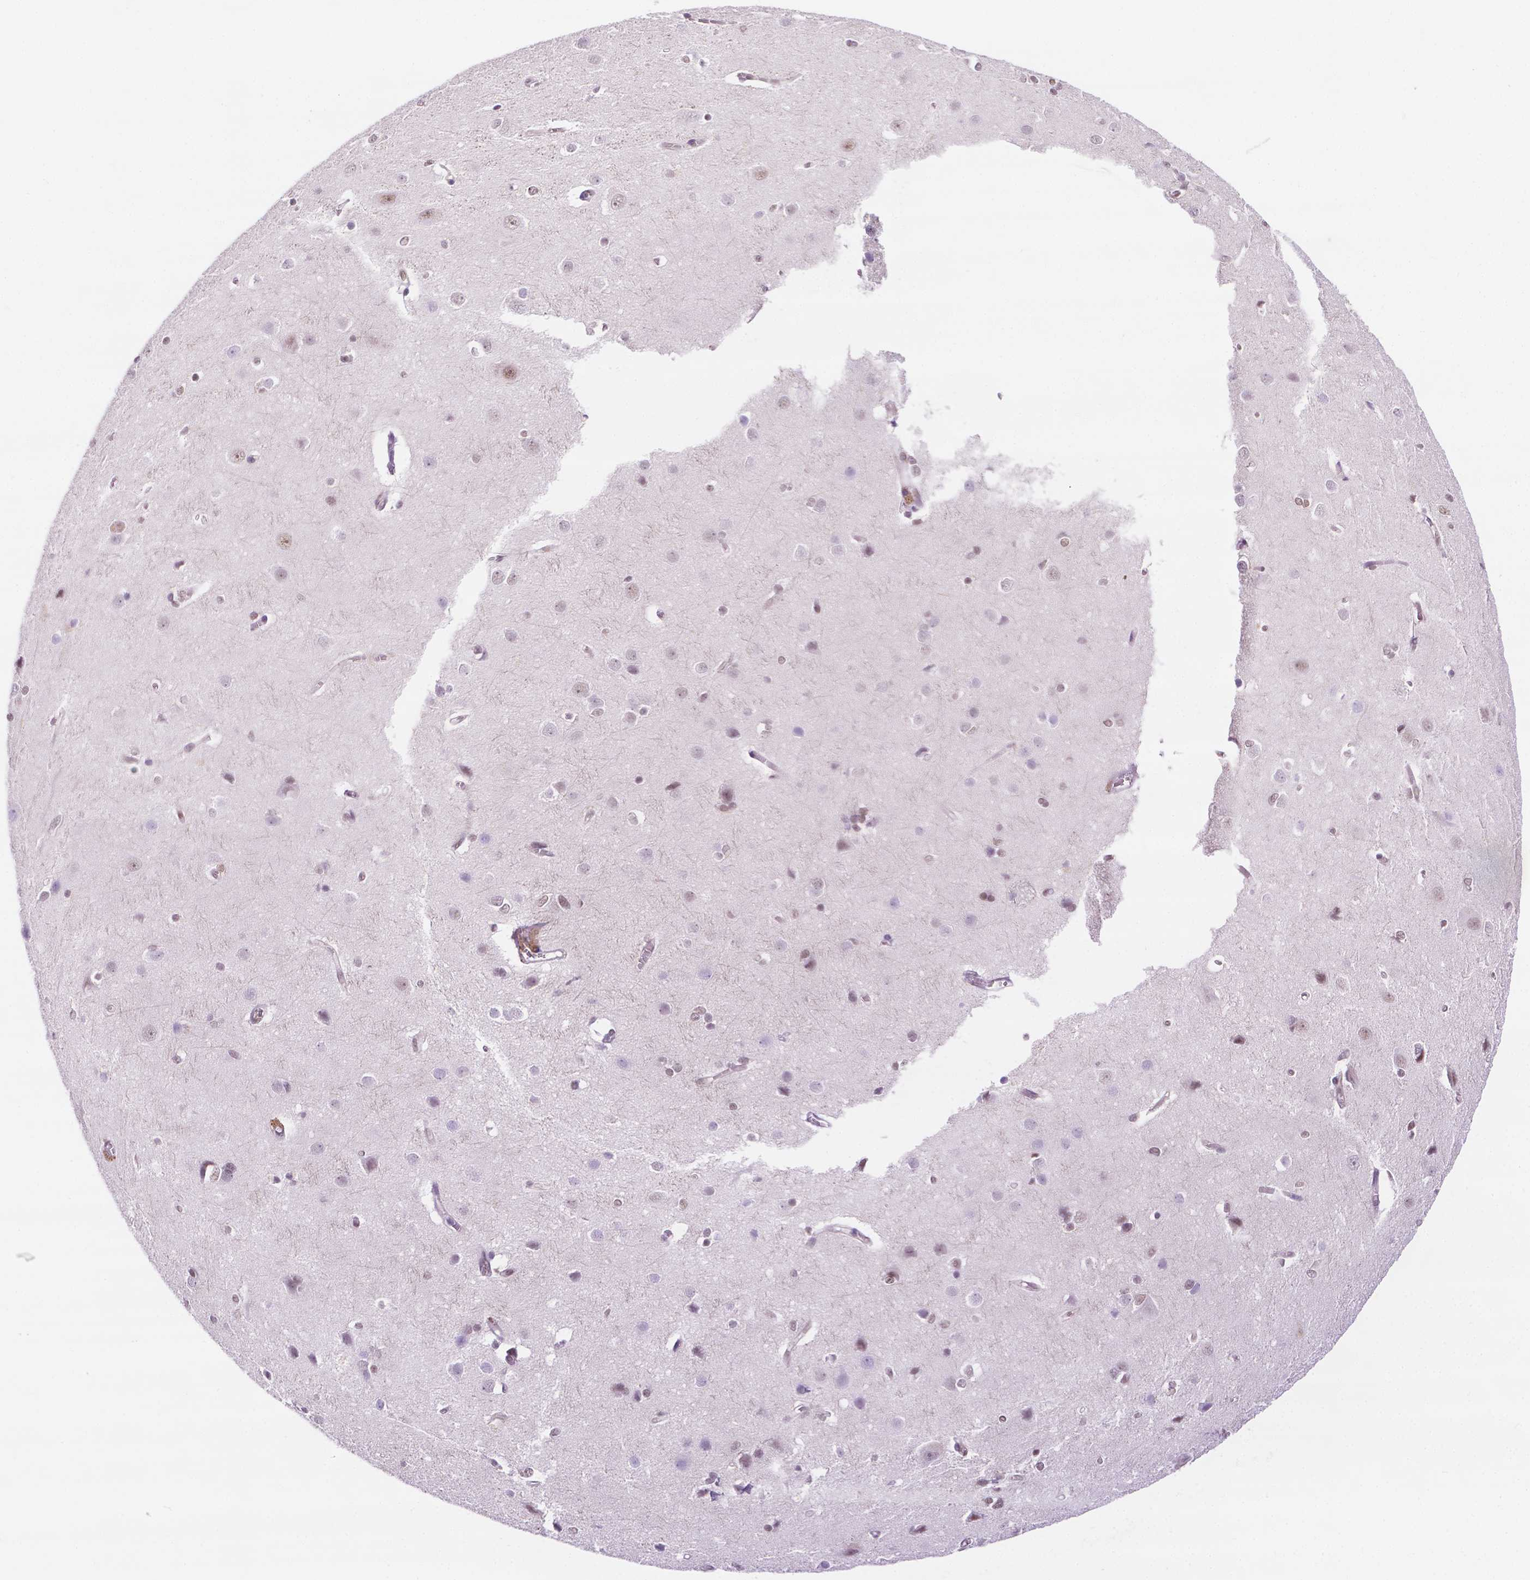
{"staining": {"intensity": "negative", "quantity": "none", "location": "none"}, "tissue": "cerebral cortex", "cell_type": "Endothelial cells", "image_type": "normal", "snomed": [{"axis": "morphology", "description": "Normal tissue, NOS"}, {"axis": "topography", "description": "Cerebral cortex"}], "caption": "Image shows no protein positivity in endothelial cells of normal cerebral cortex. (DAB IHC with hematoxylin counter stain).", "gene": "ERF", "patient": {"sex": "male", "age": 37}}